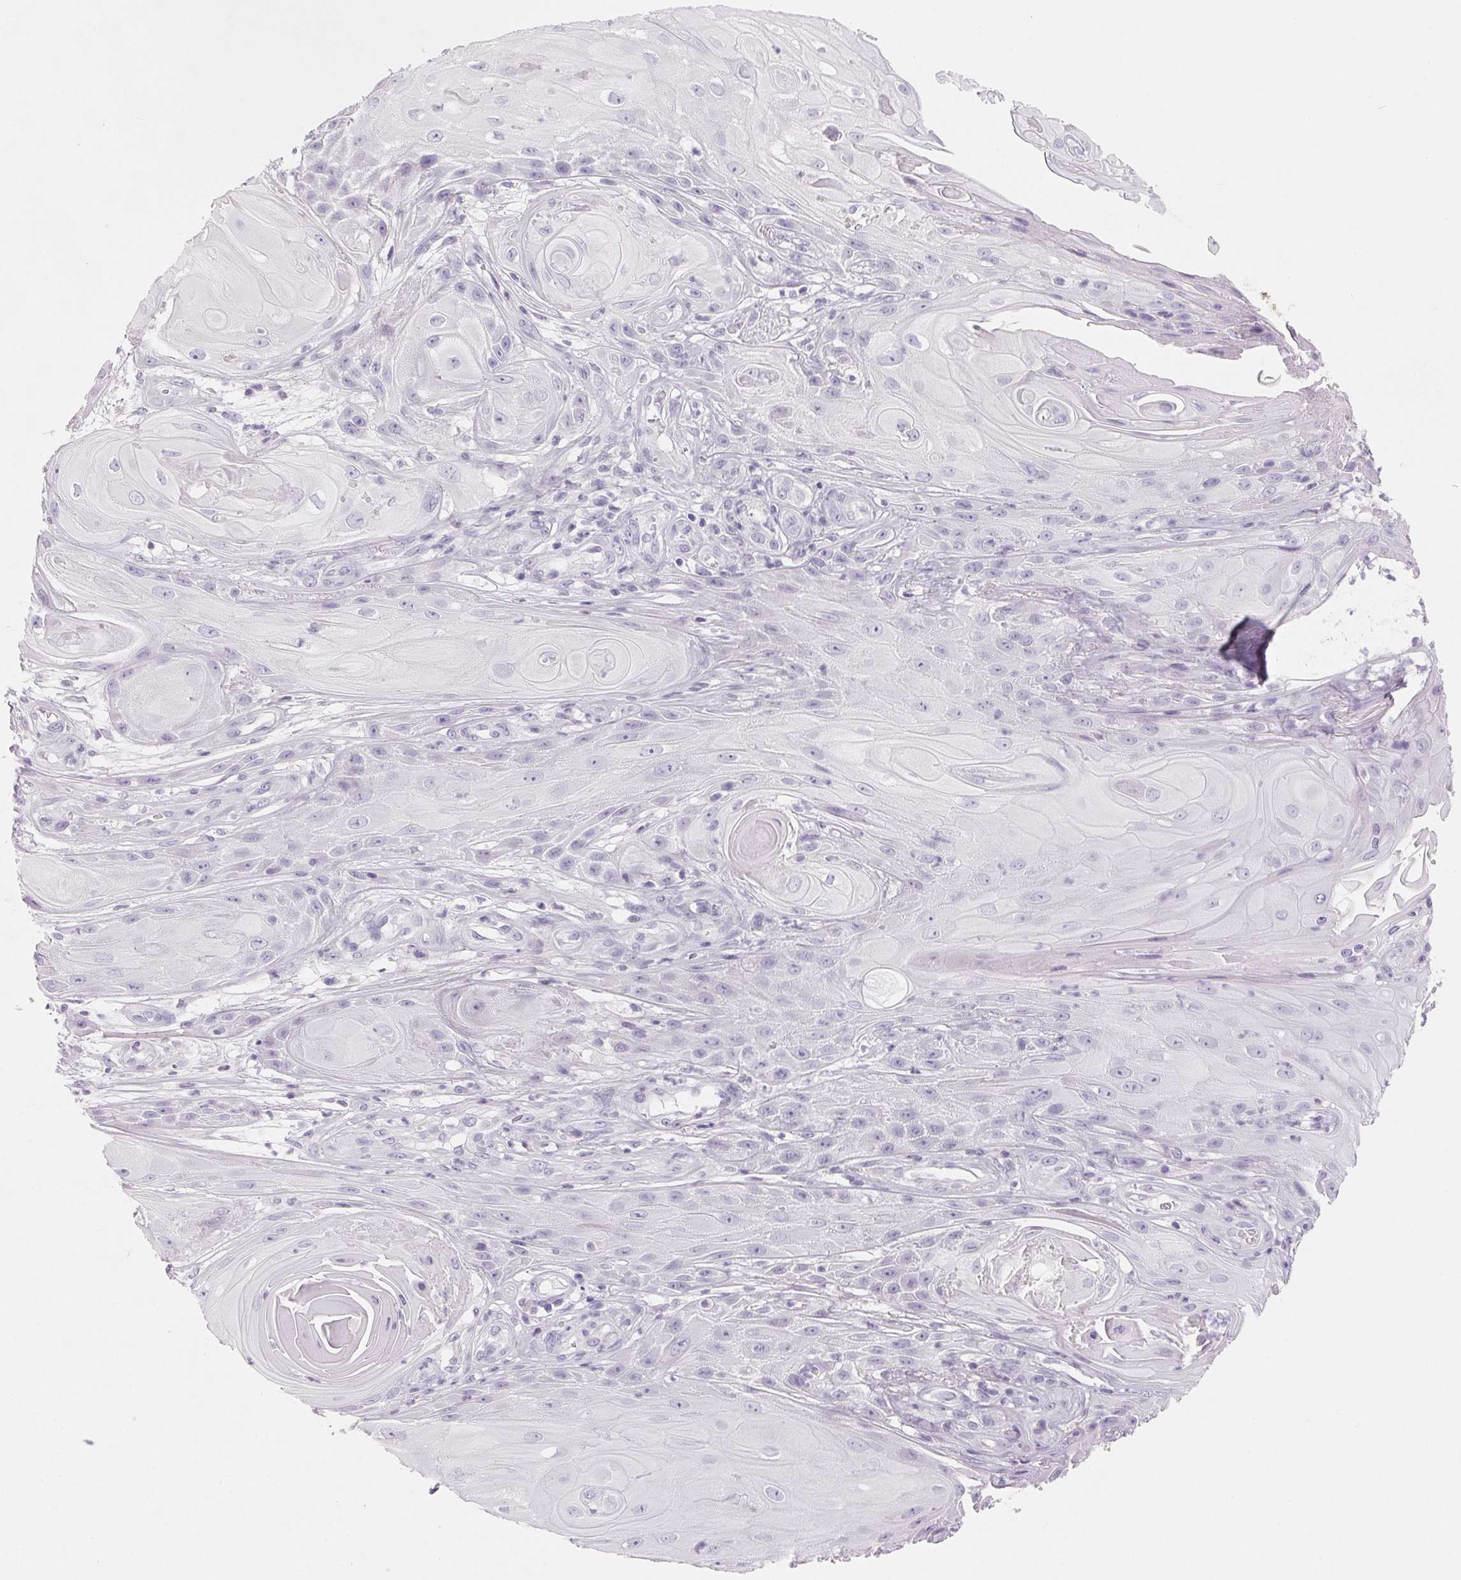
{"staining": {"intensity": "negative", "quantity": "none", "location": "none"}, "tissue": "skin cancer", "cell_type": "Tumor cells", "image_type": "cancer", "snomed": [{"axis": "morphology", "description": "Squamous cell carcinoma, NOS"}, {"axis": "topography", "description": "Skin"}], "caption": "Human skin cancer stained for a protein using IHC reveals no expression in tumor cells.", "gene": "SPACA5B", "patient": {"sex": "male", "age": 62}}